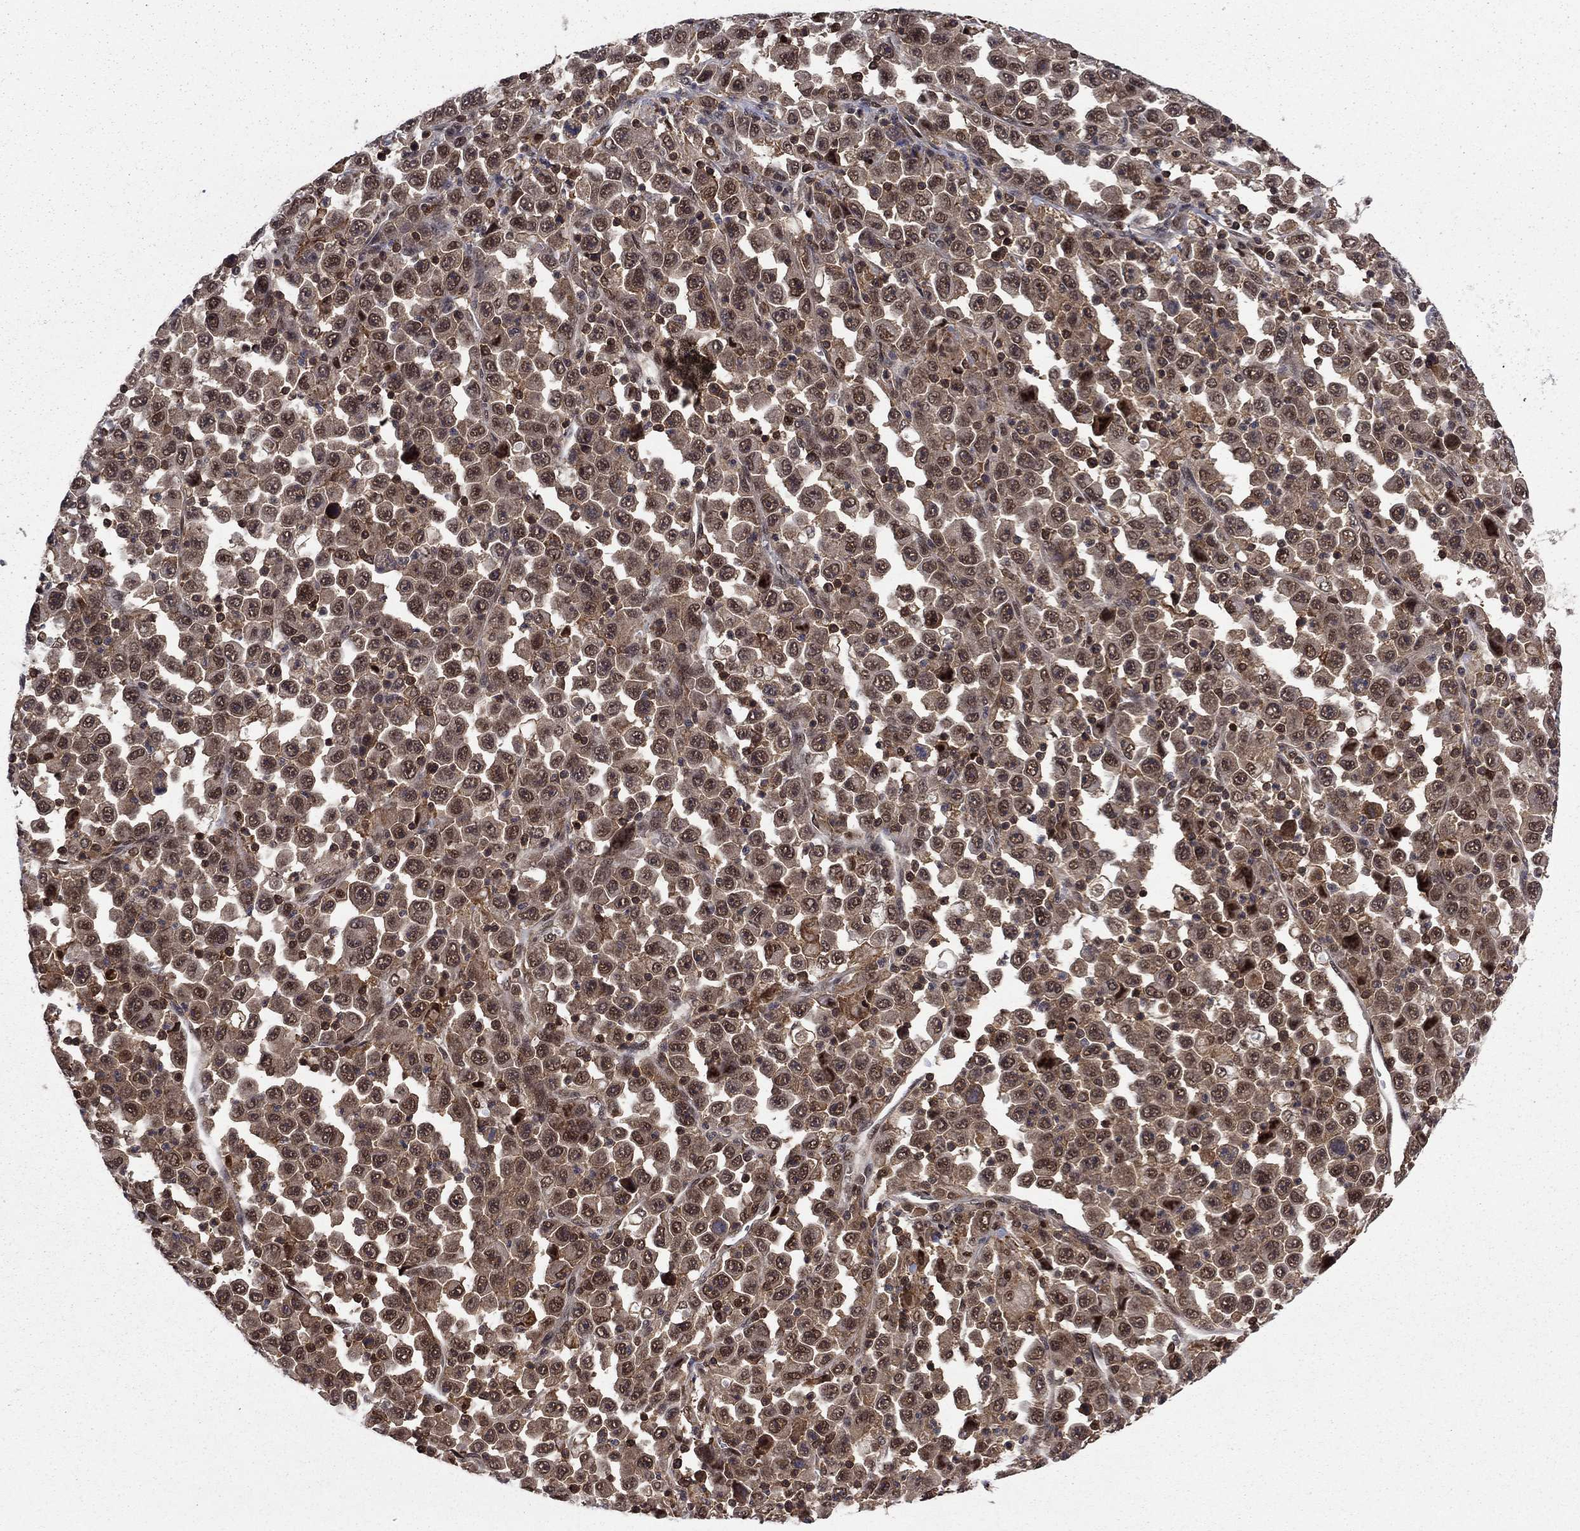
{"staining": {"intensity": "moderate", "quantity": "25%-75%", "location": "cytoplasmic/membranous,nuclear"}, "tissue": "stomach cancer", "cell_type": "Tumor cells", "image_type": "cancer", "snomed": [{"axis": "morphology", "description": "Normal tissue, NOS"}, {"axis": "morphology", "description": "Adenocarcinoma, NOS"}, {"axis": "topography", "description": "Stomach, upper"}, {"axis": "topography", "description": "Stomach"}], "caption": "Brown immunohistochemical staining in stomach cancer (adenocarcinoma) demonstrates moderate cytoplasmic/membranous and nuclear staining in approximately 25%-75% of tumor cells.", "gene": "PSMD2", "patient": {"sex": "male", "age": 59}}